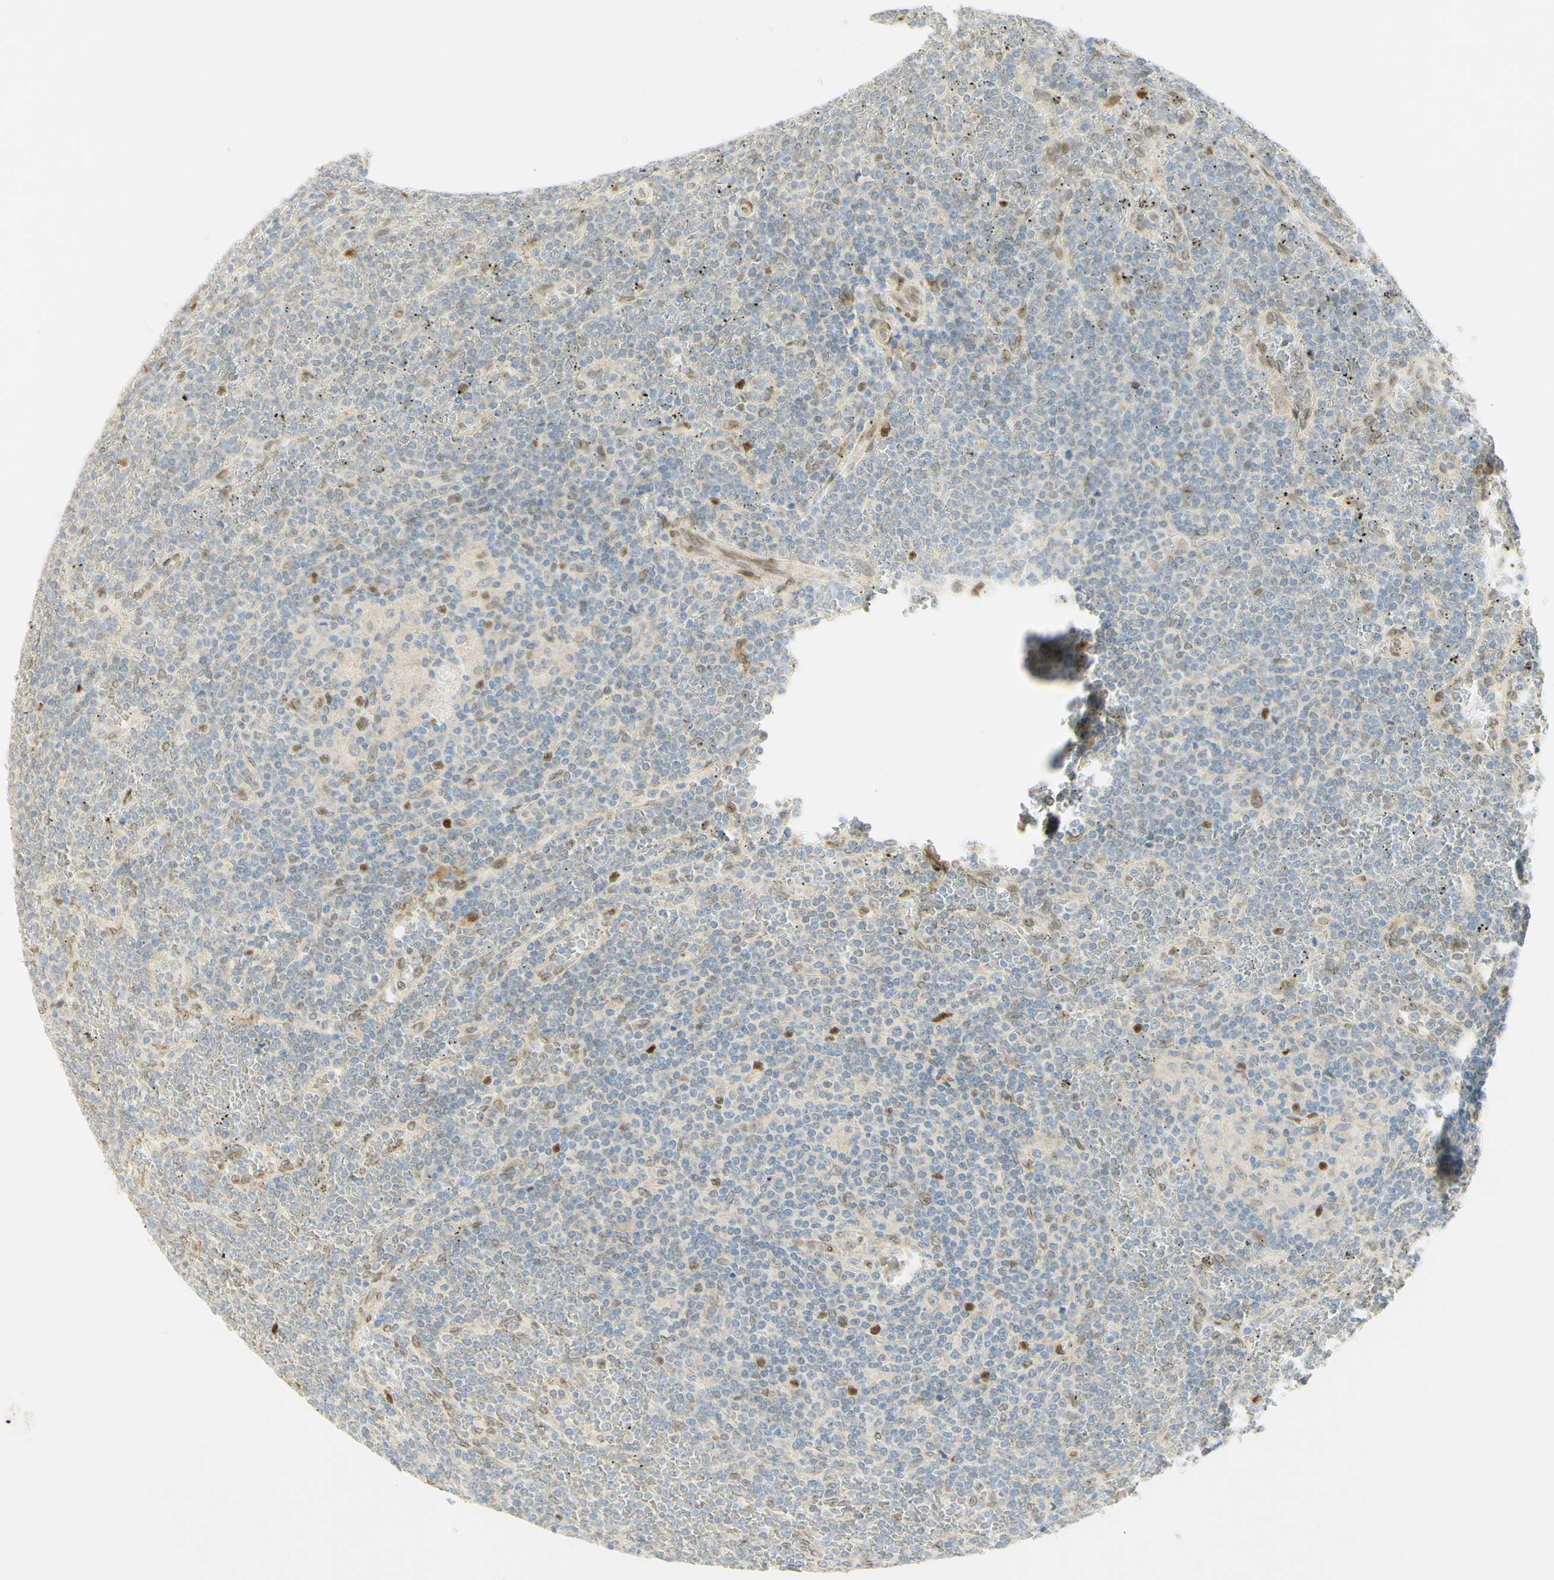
{"staining": {"intensity": "moderate", "quantity": "<25%", "location": "nuclear"}, "tissue": "lymphoma", "cell_type": "Tumor cells", "image_type": "cancer", "snomed": [{"axis": "morphology", "description": "Malignant lymphoma, non-Hodgkin's type, Low grade"}, {"axis": "topography", "description": "Spleen"}], "caption": "Tumor cells display low levels of moderate nuclear positivity in approximately <25% of cells in malignant lymphoma, non-Hodgkin's type (low-grade).", "gene": "E2F1", "patient": {"sex": "female", "age": 19}}